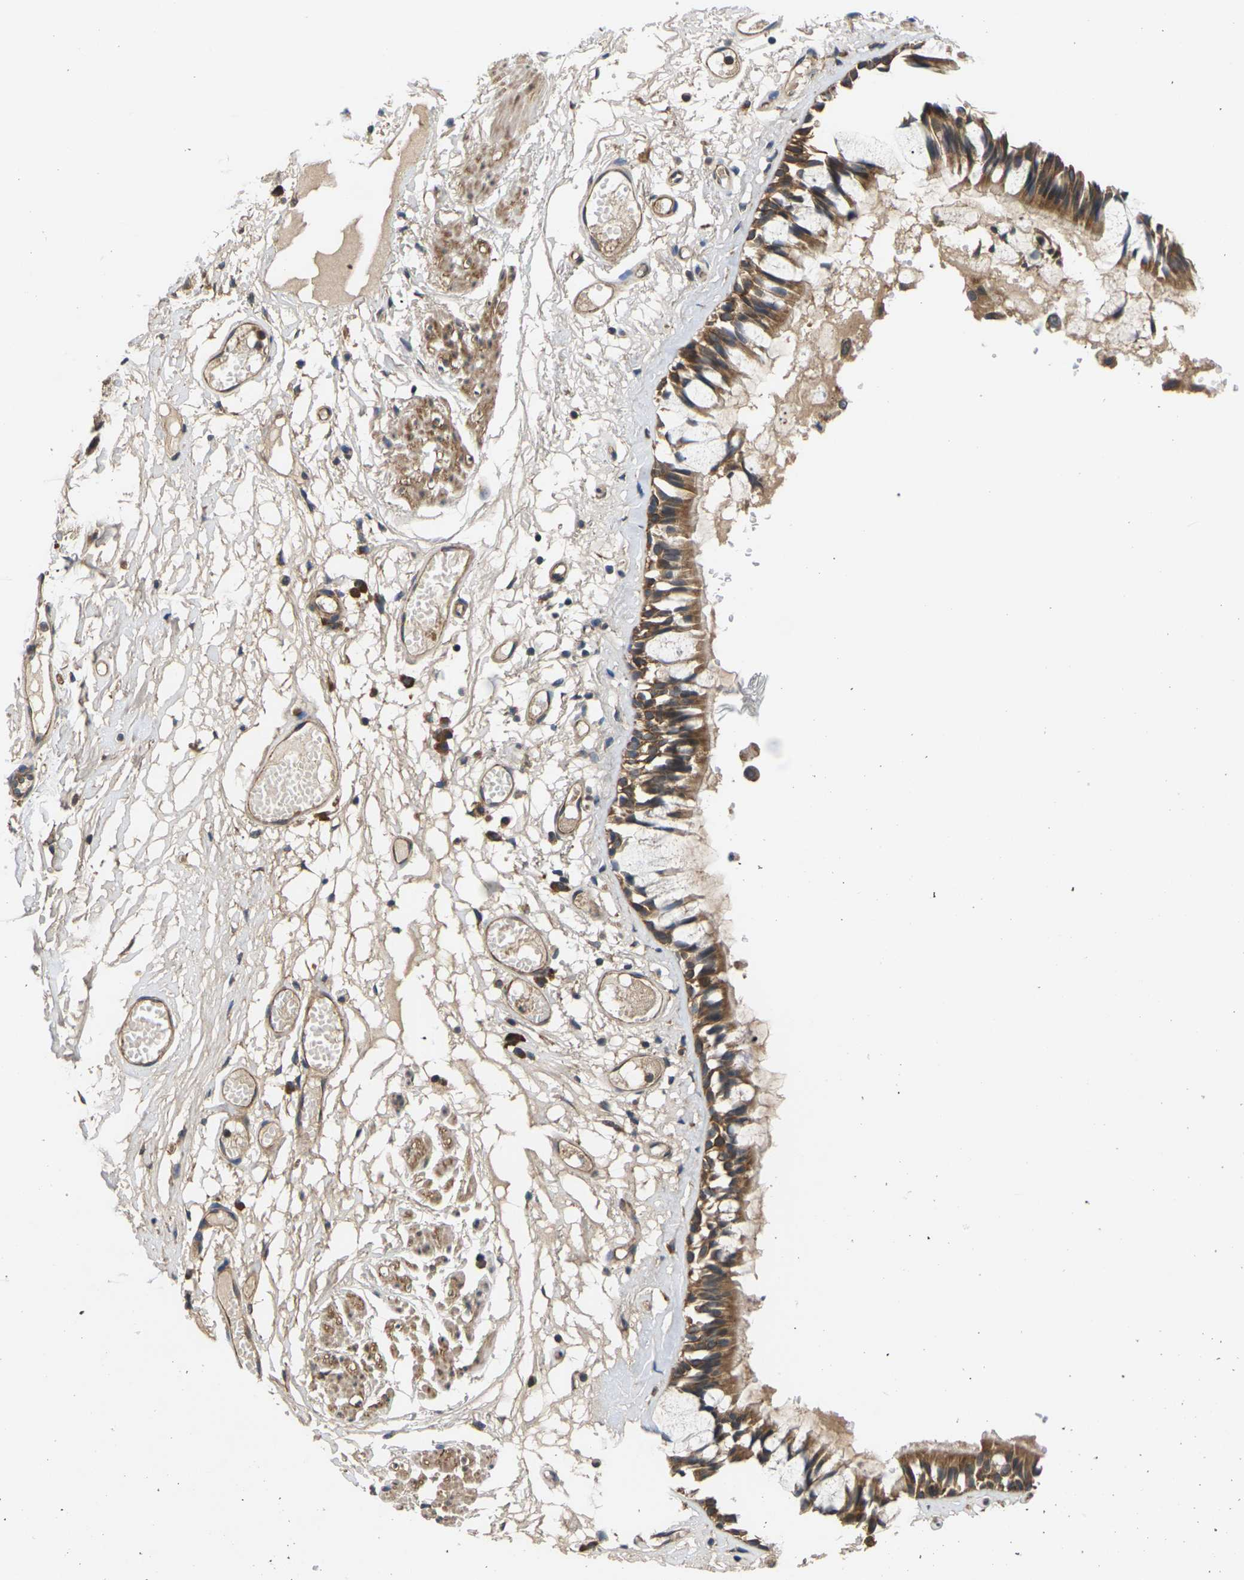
{"staining": {"intensity": "moderate", "quantity": ">75%", "location": "cytoplasmic/membranous"}, "tissue": "bronchus", "cell_type": "Respiratory epithelial cells", "image_type": "normal", "snomed": [{"axis": "morphology", "description": "Normal tissue, NOS"}, {"axis": "morphology", "description": "Inflammation, NOS"}, {"axis": "topography", "description": "Cartilage tissue"}, {"axis": "topography", "description": "Lung"}], "caption": "An image of human bronchus stained for a protein demonstrates moderate cytoplasmic/membranous brown staining in respiratory epithelial cells.", "gene": "NRAS", "patient": {"sex": "male", "age": 71}}